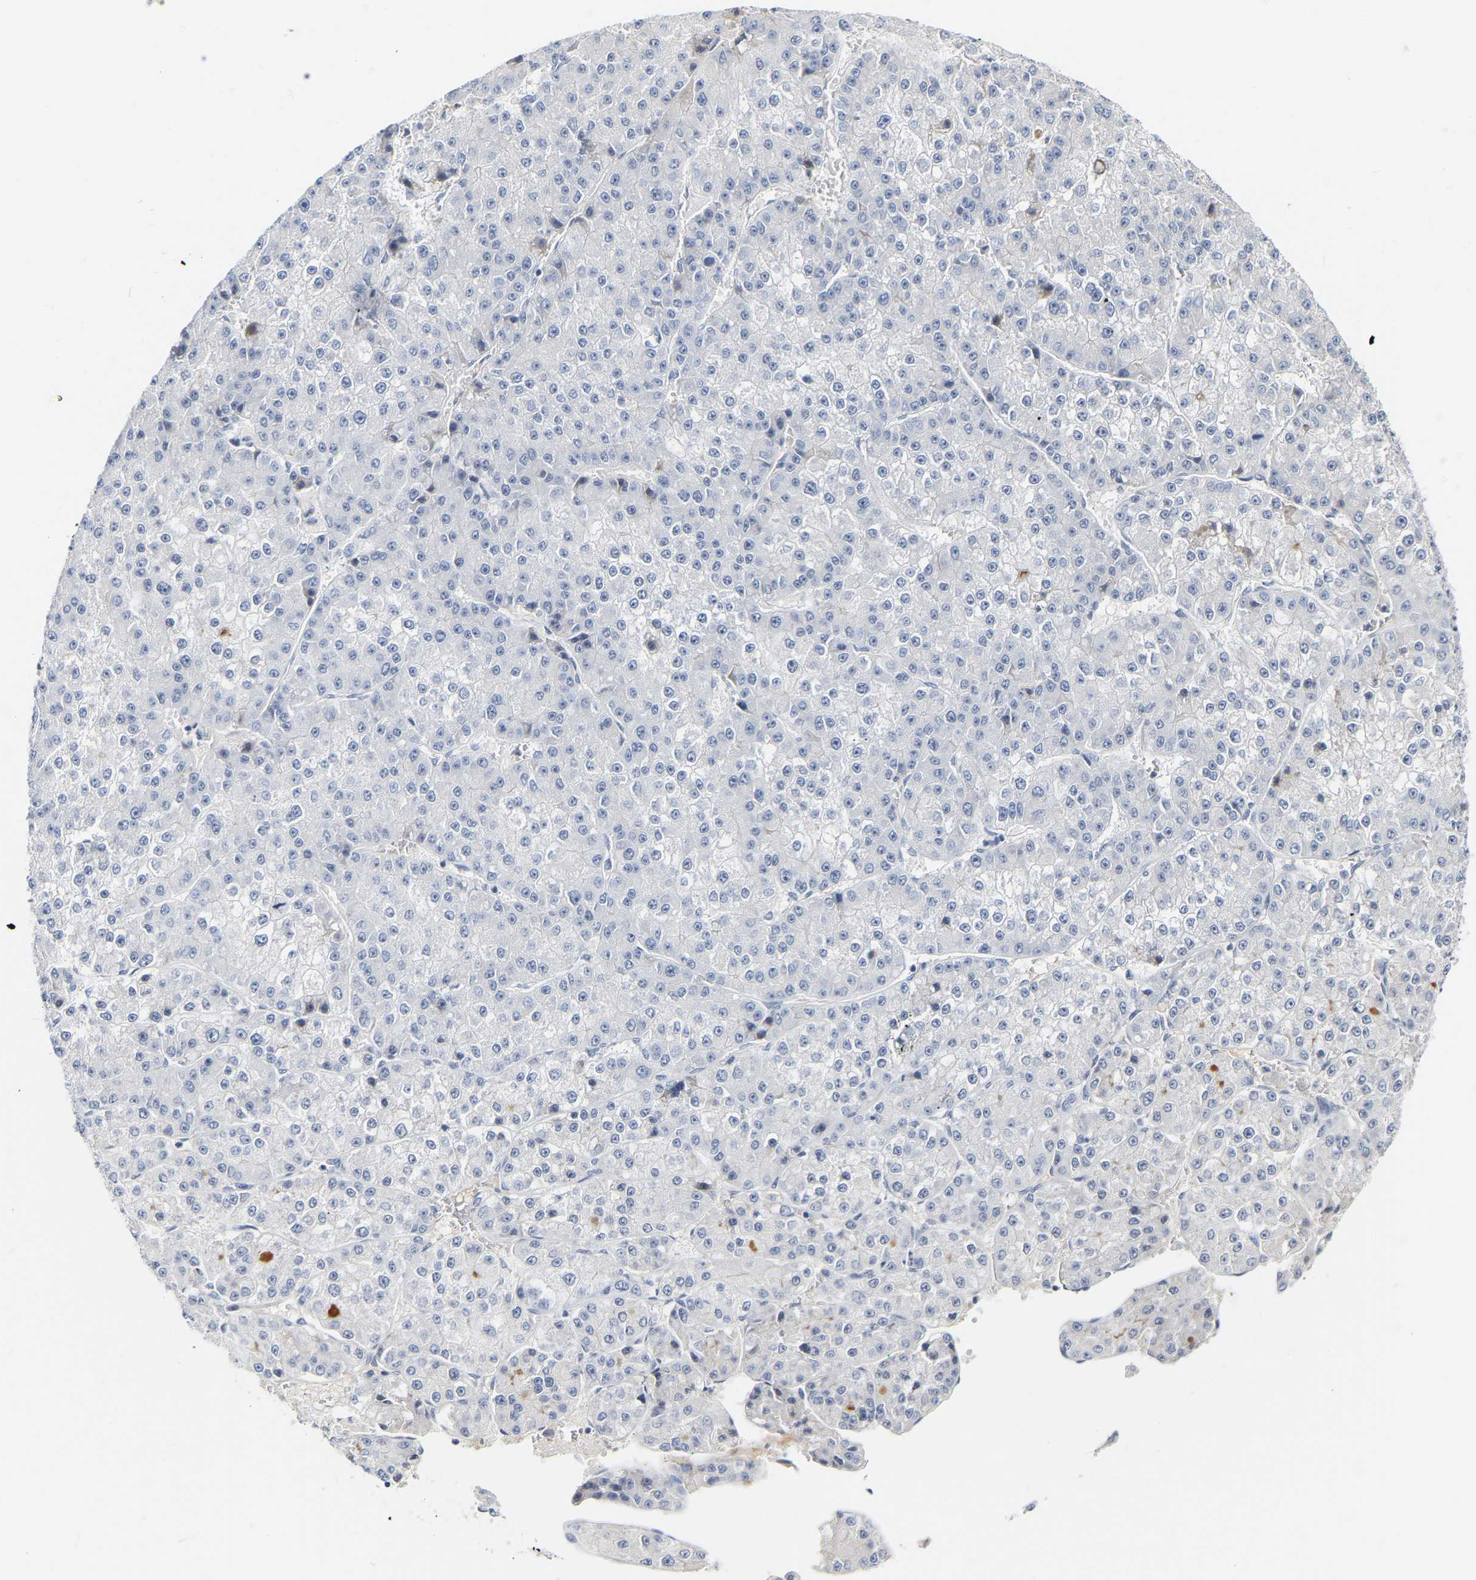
{"staining": {"intensity": "negative", "quantity": "none", "location": "none"}, "tissue": "liver cancer", "cell_type": "Tumor cells", "image_type": "cancer", "snomed": [{"axis": "morphology", "description": "Carcinoma, Hepatocellular, NOS"}, {"axis": "topography", "description": "Liver"}], "caption": "IHC histopathology image of liver cancer (hepatocellular carcinoma) stained for a protein (brown), which demonstrates no positivity in tumor cells.", "gene": "GNAS", "patient": {"sex": "female", "age": 73}}